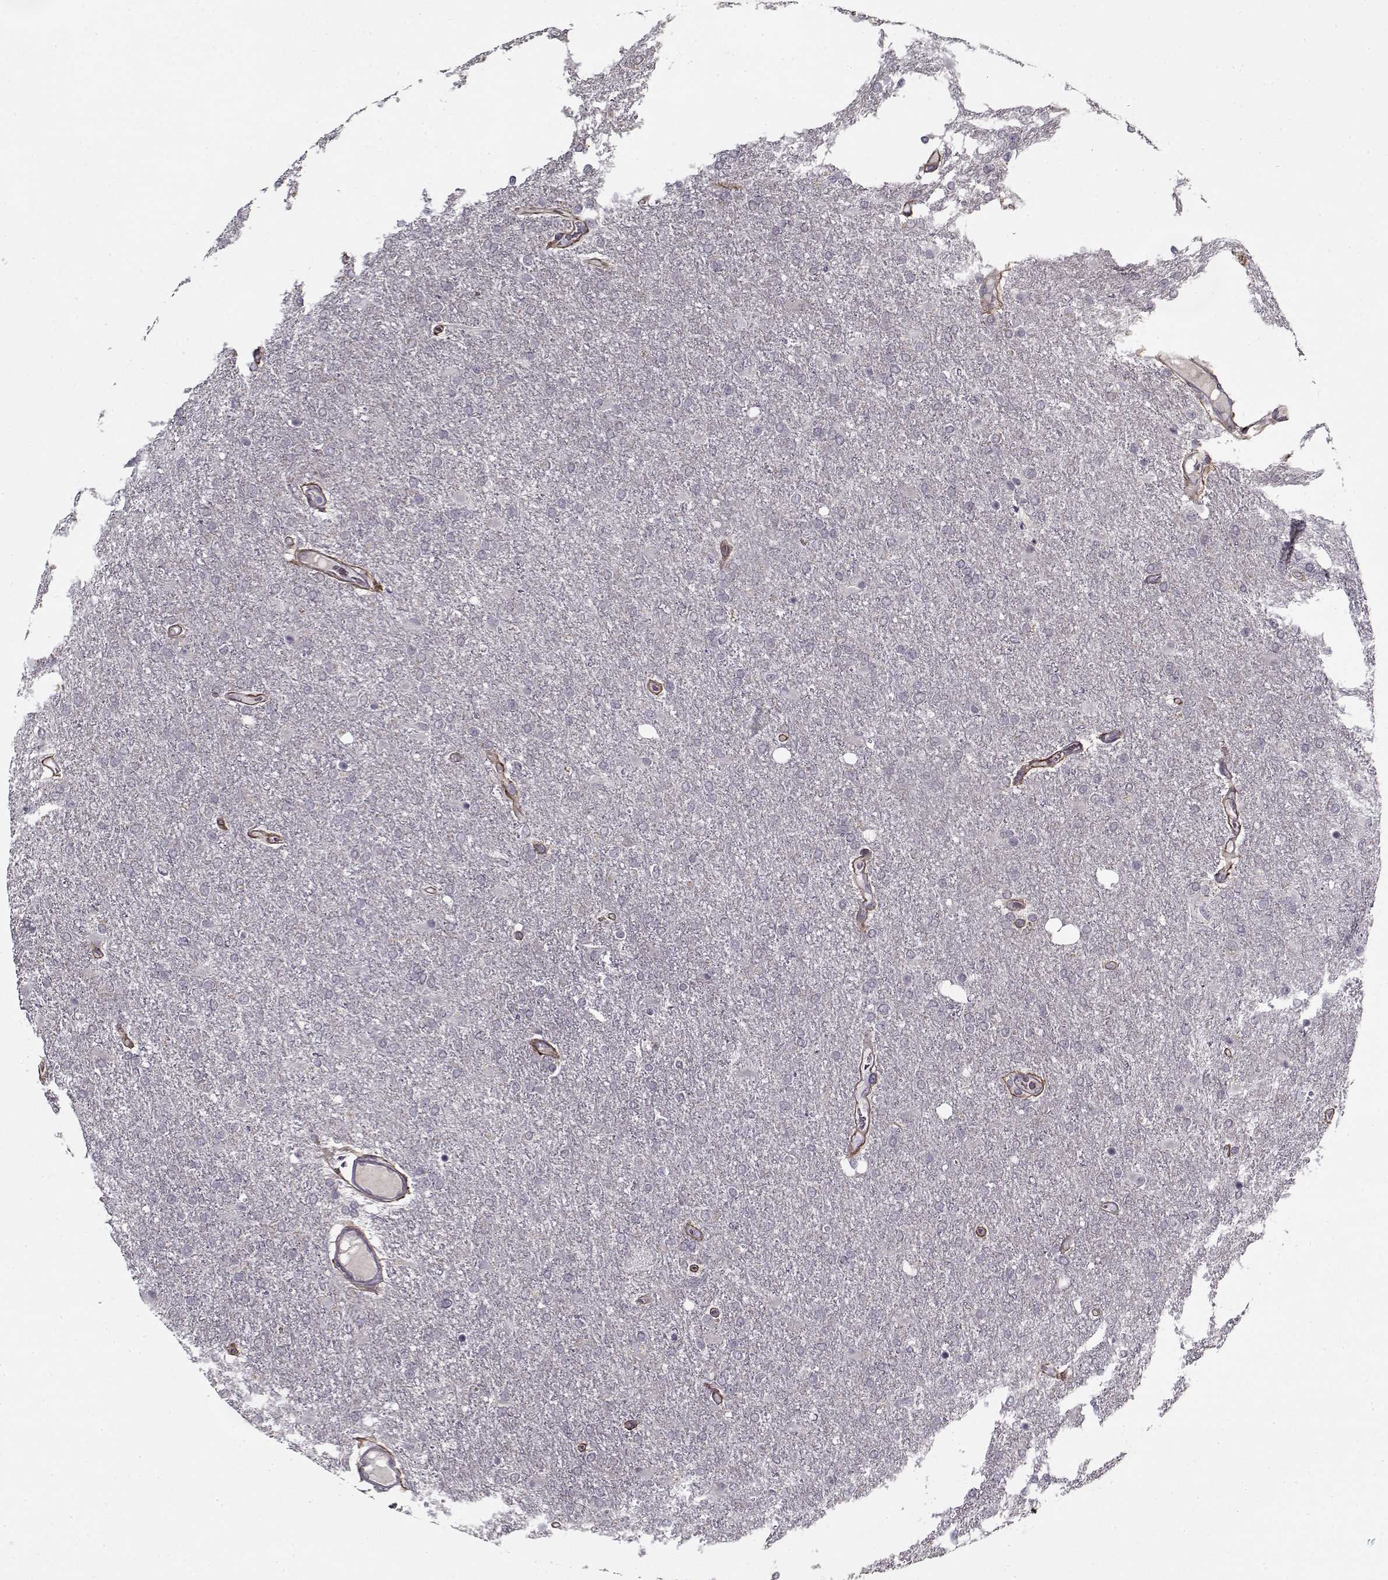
{"staining": {"intensity": "negative", "quantity": "none", "location": "none"}, "tissue": "glioma", "cell_type": "Tumor cells", "image_type": "cancer", "snomed": [{"axis": "morphology", "description": "Glioma, malignant, High grade"}, {"axis": "topography", "description": "Cerebral cortex"}], "caption": "Immunohistochemical staining of malignant glioma (high-grade) exhibits no significant expression in tumor cells.", "gene": "LAMA2", "patient": {"sex": "male", "age": 70}}